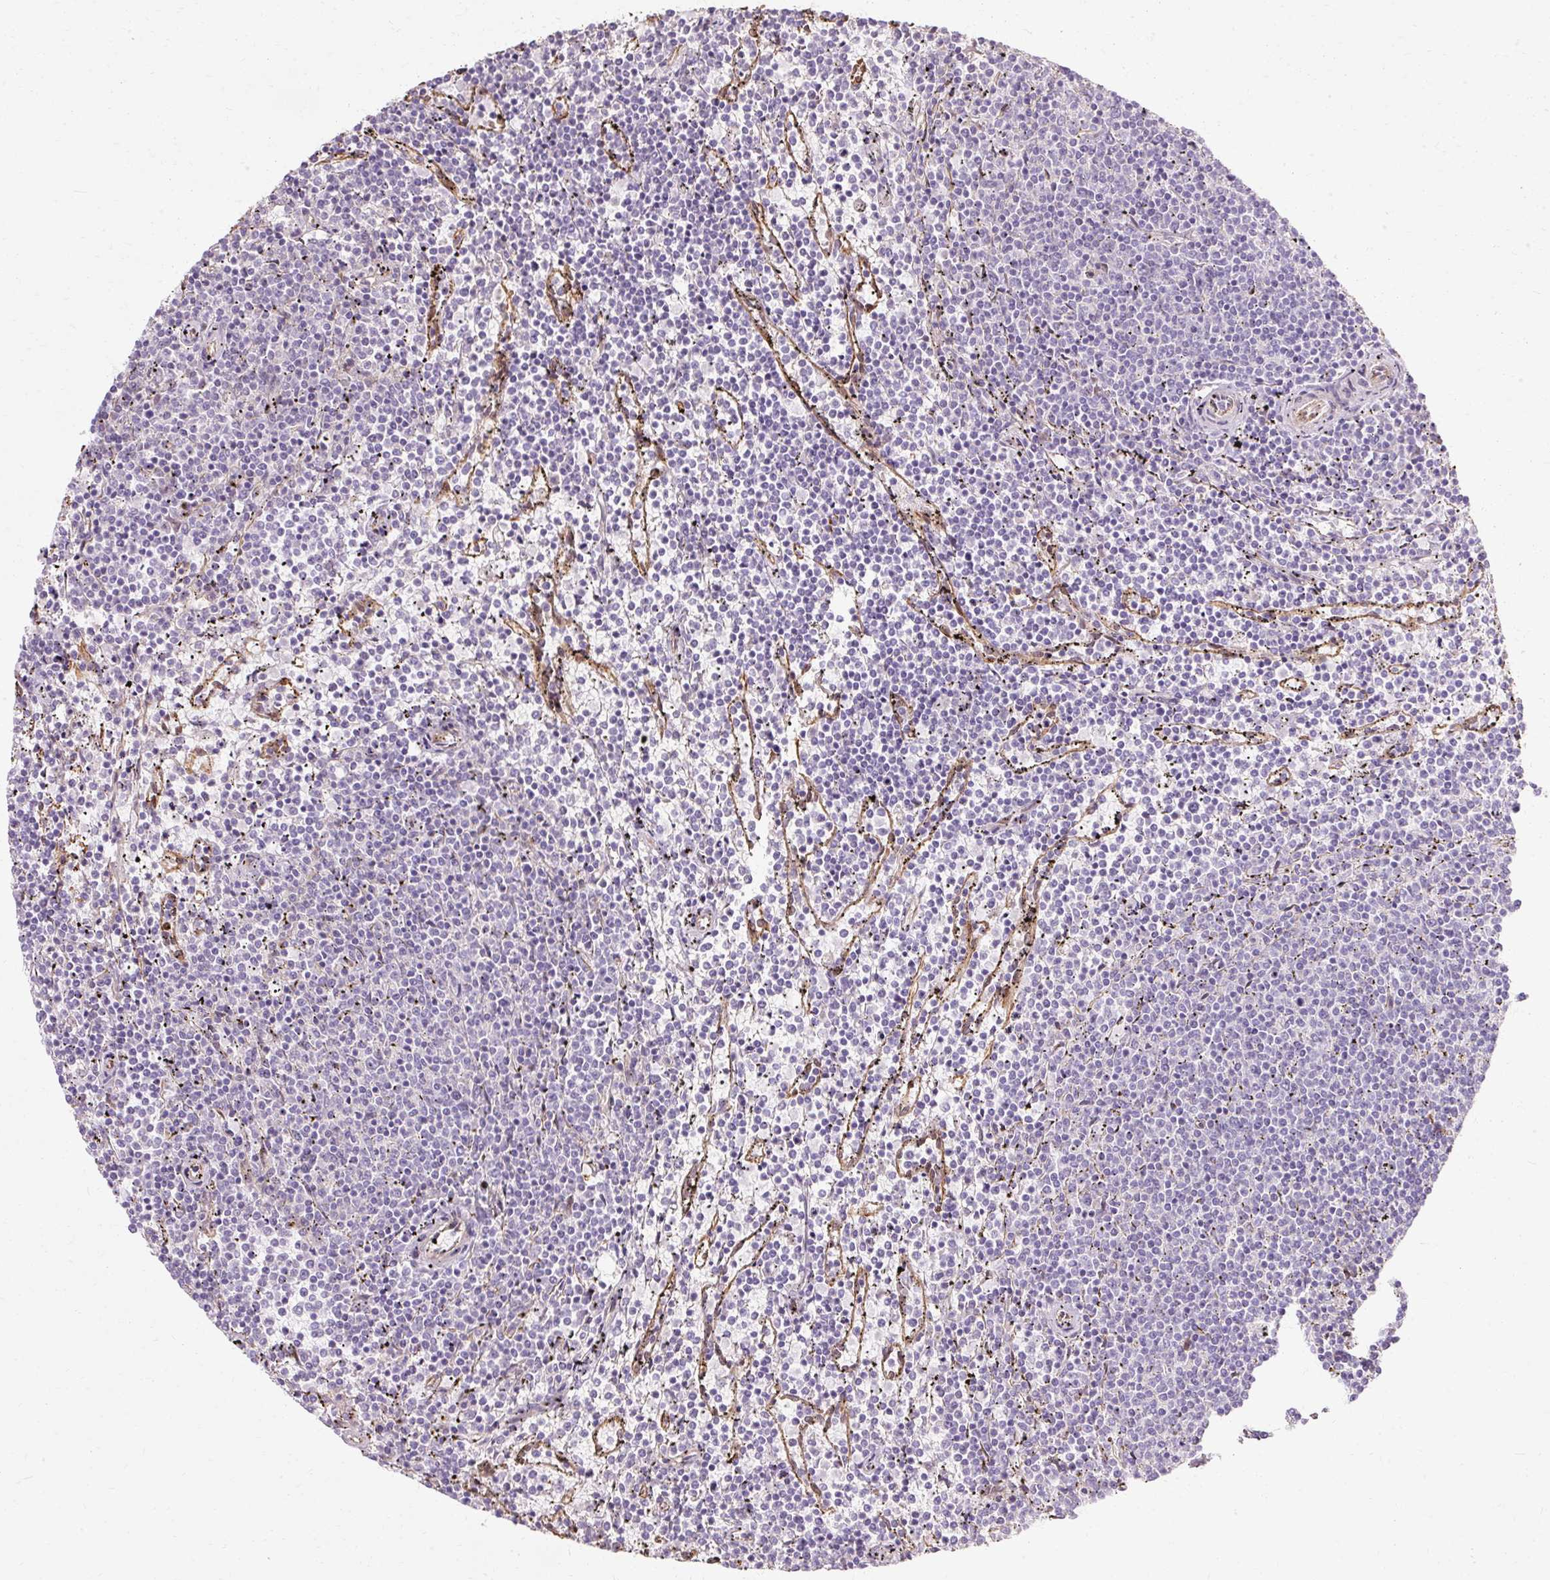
{"staining": {"intensity": "negative", "quantity": "none", "location": "none"}, "tissue": "lymphoma", "cell_type": "Tumor cells", "image_type": "cancer", "snomed": [{"axis": "morphology", "description": "Malignant lymphoma, non-Hodgkin's type, Low grade"}, {"axis": "topography", "description": "Spleen"}], "caption": "The image reveals no significant staining in tumor cells of low-grade malignant lymphoma, non-Hodgkin's type. (Stains: DAB (3,3'-diaminobenzidine) immunohistochemistry (IHC) with hematoxylin counter stain, Microscopy: brightfield microscopy at high magnification).", "gene": "CNN3", "patient": {"sex": "female", "age": 50}}